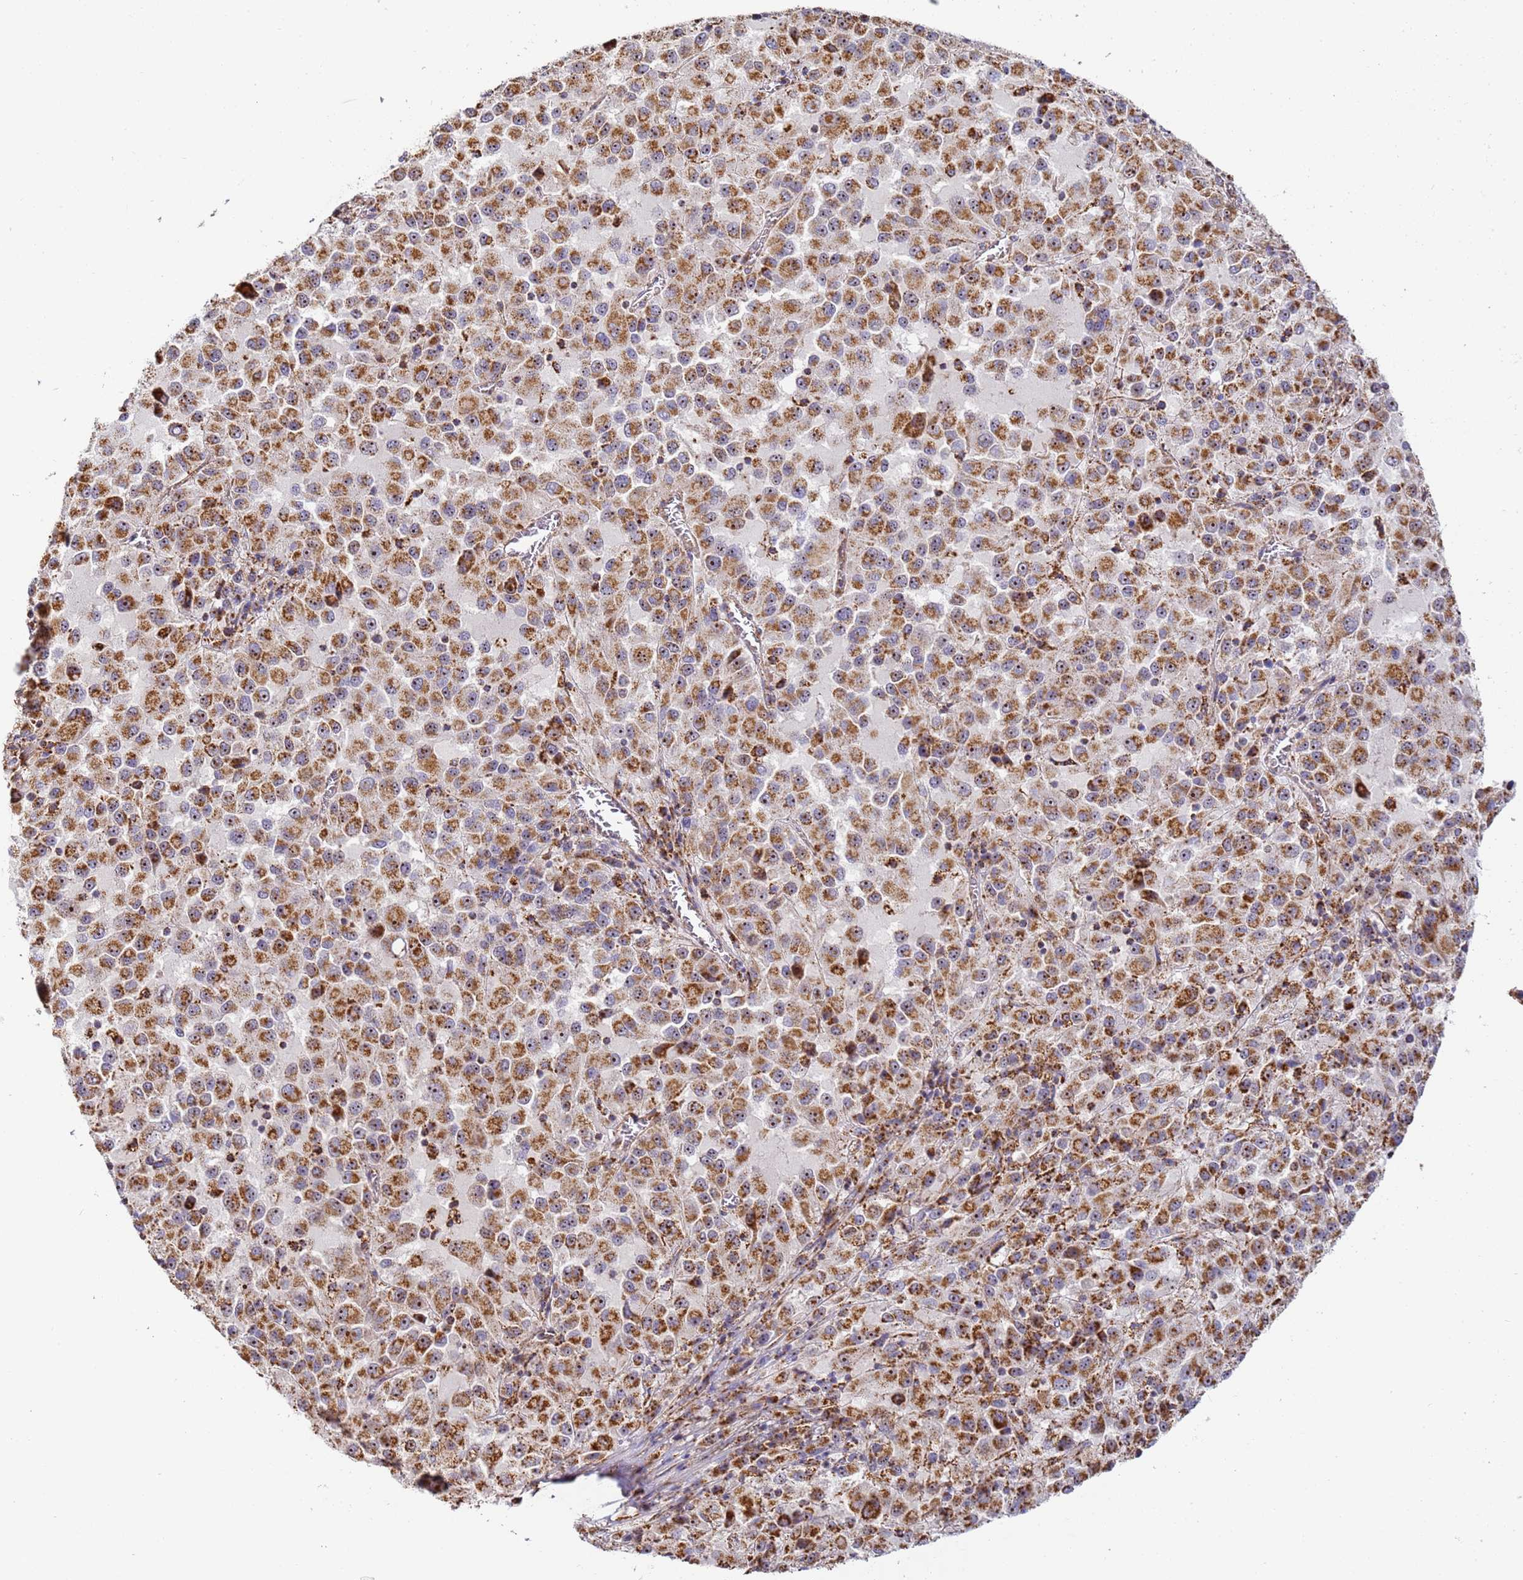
{"staining": {"intensity": "moderate", "quantity": ">75%", "location": "cytoplasmic/membranous,nuclear"}, "tissue": "melanoma", "cell_type": "Tumor cells", "image_type": "cancer", "snomed": [{"axis": "morphology", "description": "Malignant melanoma, Metastatic site"}, {"axis": "topography", "description": "Lung"}], "caption": "Human melanoma stained with a protein marker shows moderate staining in tumor cells.", "gene": "FRG2C", "patient": {"sex": "male", "age": 64}}